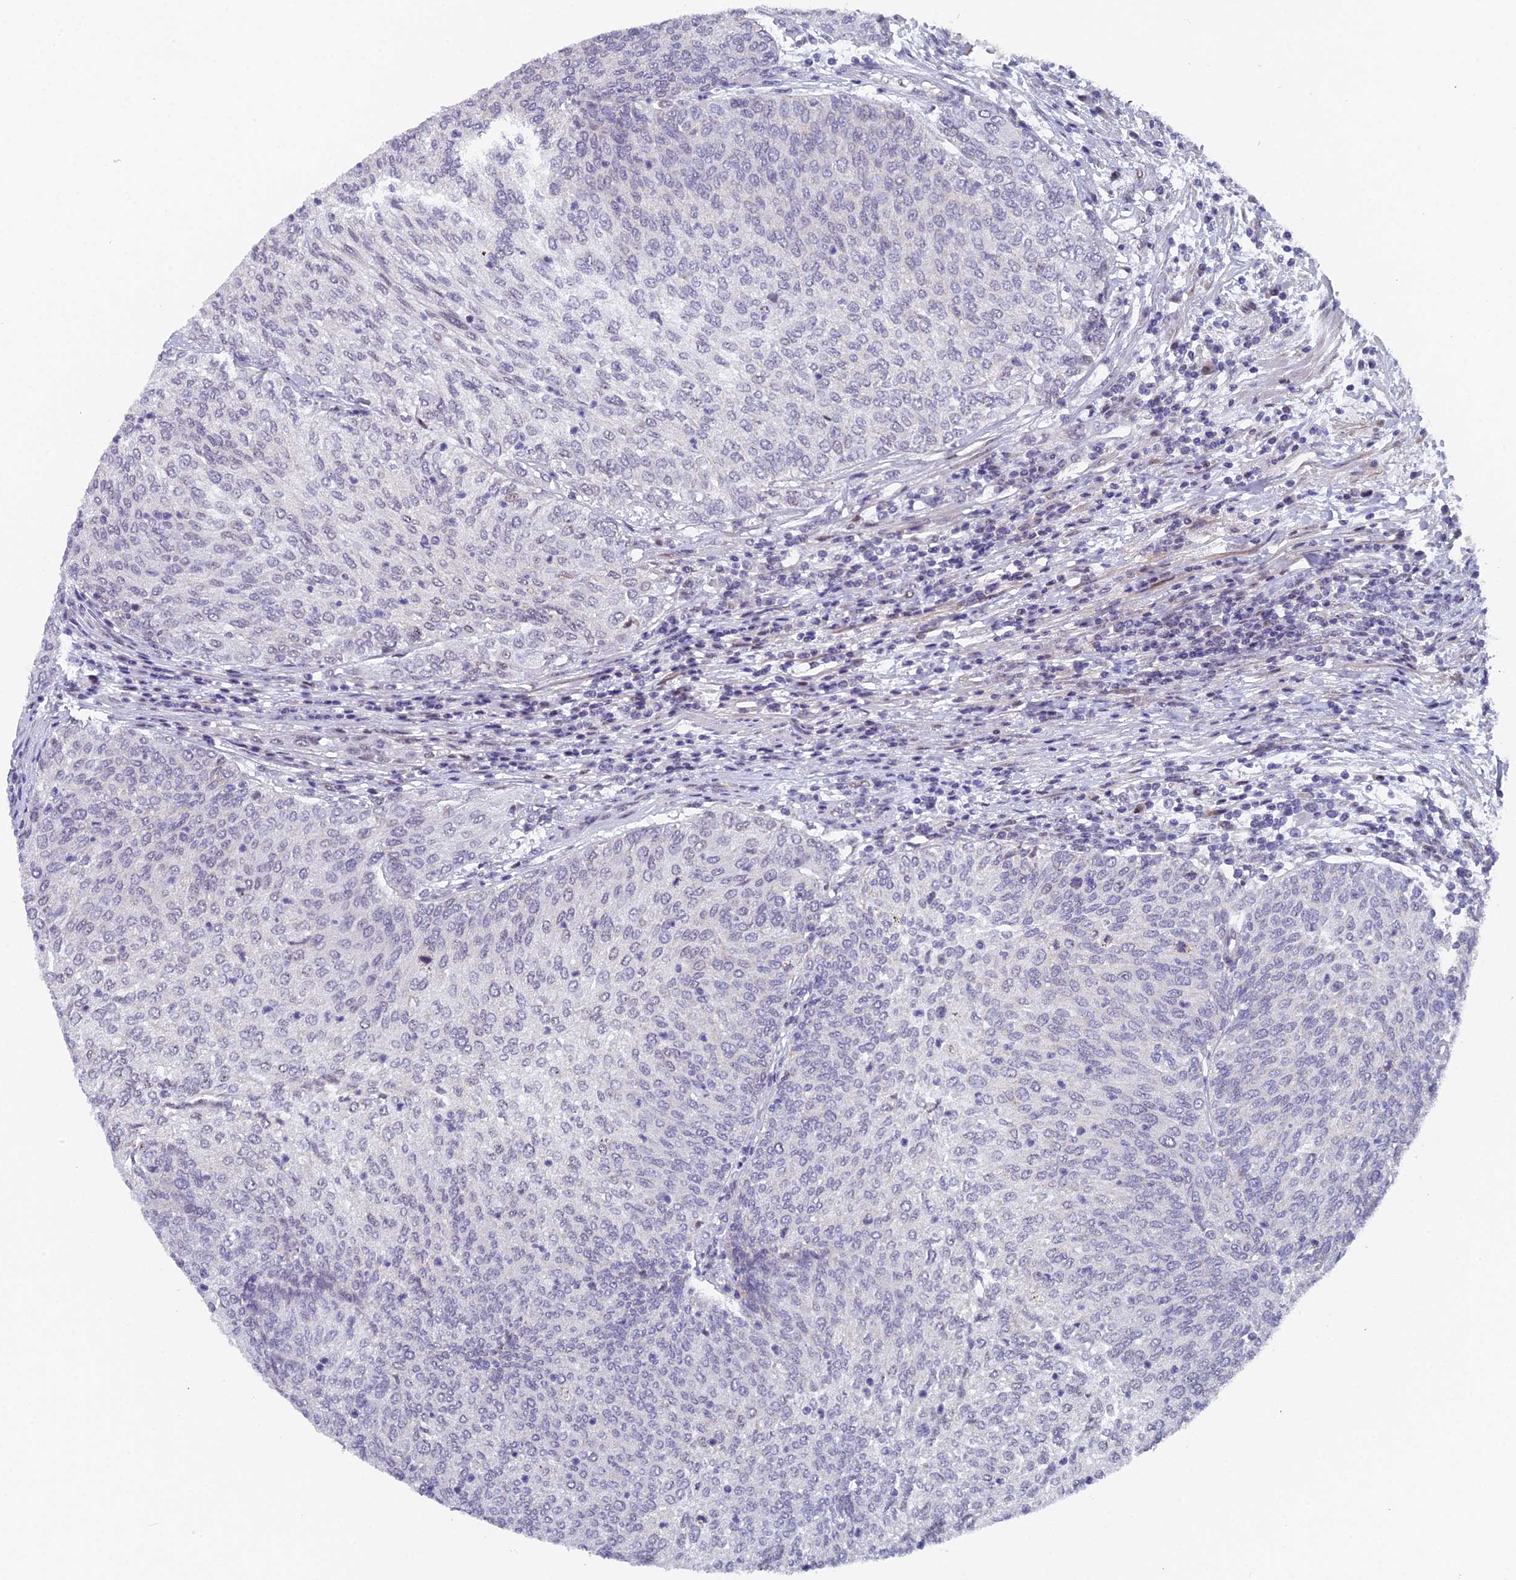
{"staining": {"intensity": "negative", "quantity": "none", "location": "none"}, "tissue": "urothelial cancer", "cell_type": "Tumor cells", "image_type": "cancer", "snomed": [{"axis": "morphology", "description": "Urothelial carcinoma, Low grade"}, {"axis": "topography", "description": "Urinary bladder"}], "caption": "This is an immunohistochemistry (IHC) micrograph of human low-grade urothelial carcinoma. There is no positivity in tumor cells.", "gene": "XKR9", "patient": {"sex": "female", "age": 79}}